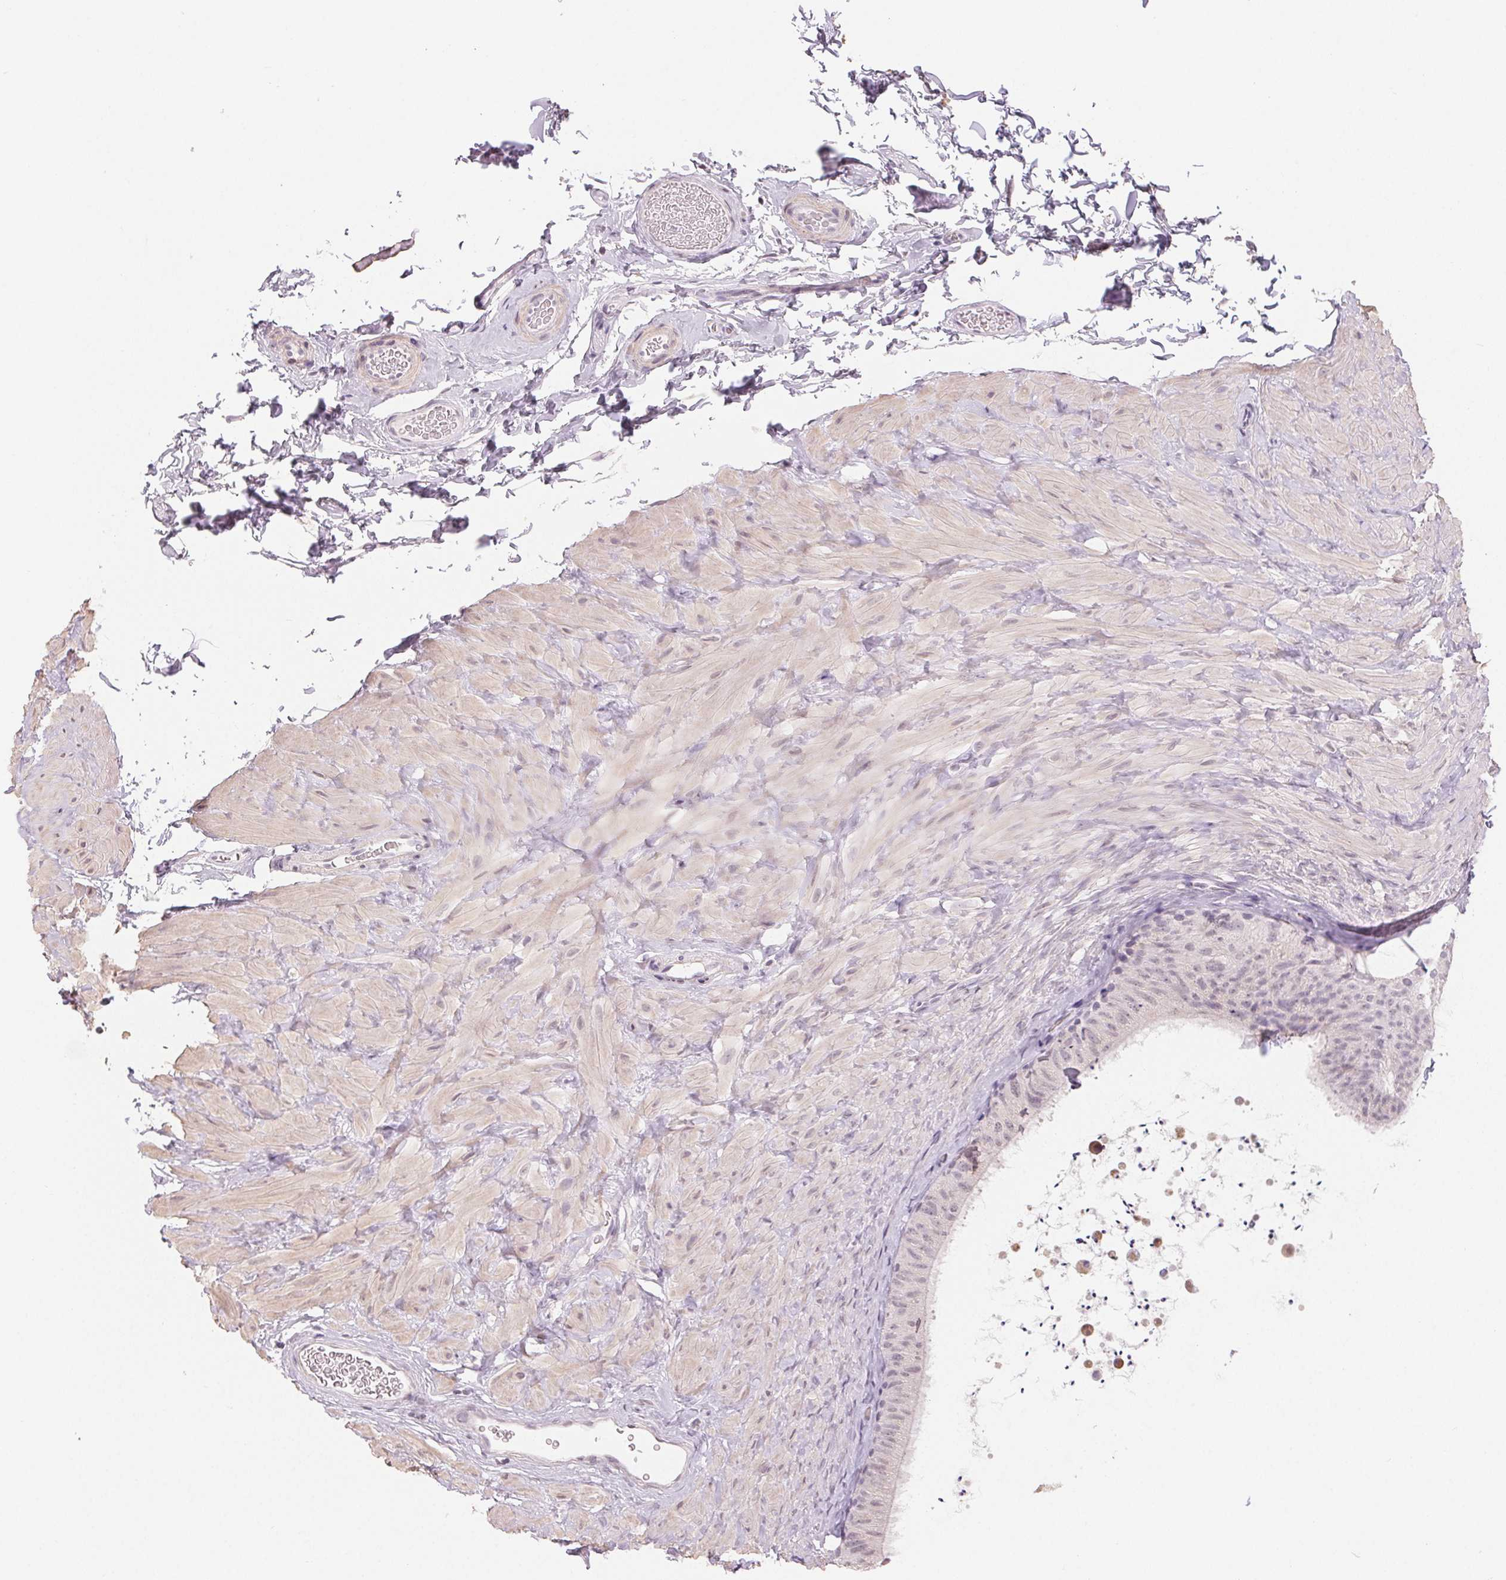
{"staining": {"intensity": "negative", "quantity": "none", "location": "none"}, "tissue": "epididymis", "cell_type": "Glandular cells", "image_type": "normal", "snomed": [{"axis": "morphology", "description": "Normal tissue, NOS"}, {"axis": "topography", "description": "Epididymis, spermatic cord, NOS"}, {"axis": "topography", "description": "Epididymis"}], "caption": "Immunohistochemistry (IHC) of normal human epididymis shows no positivity in glandular cells. (DAB immunohistochemistry with hematoxylin counter stain).", "gene": "TMEM174", "patient": {"sex": "male", "age": 31}}